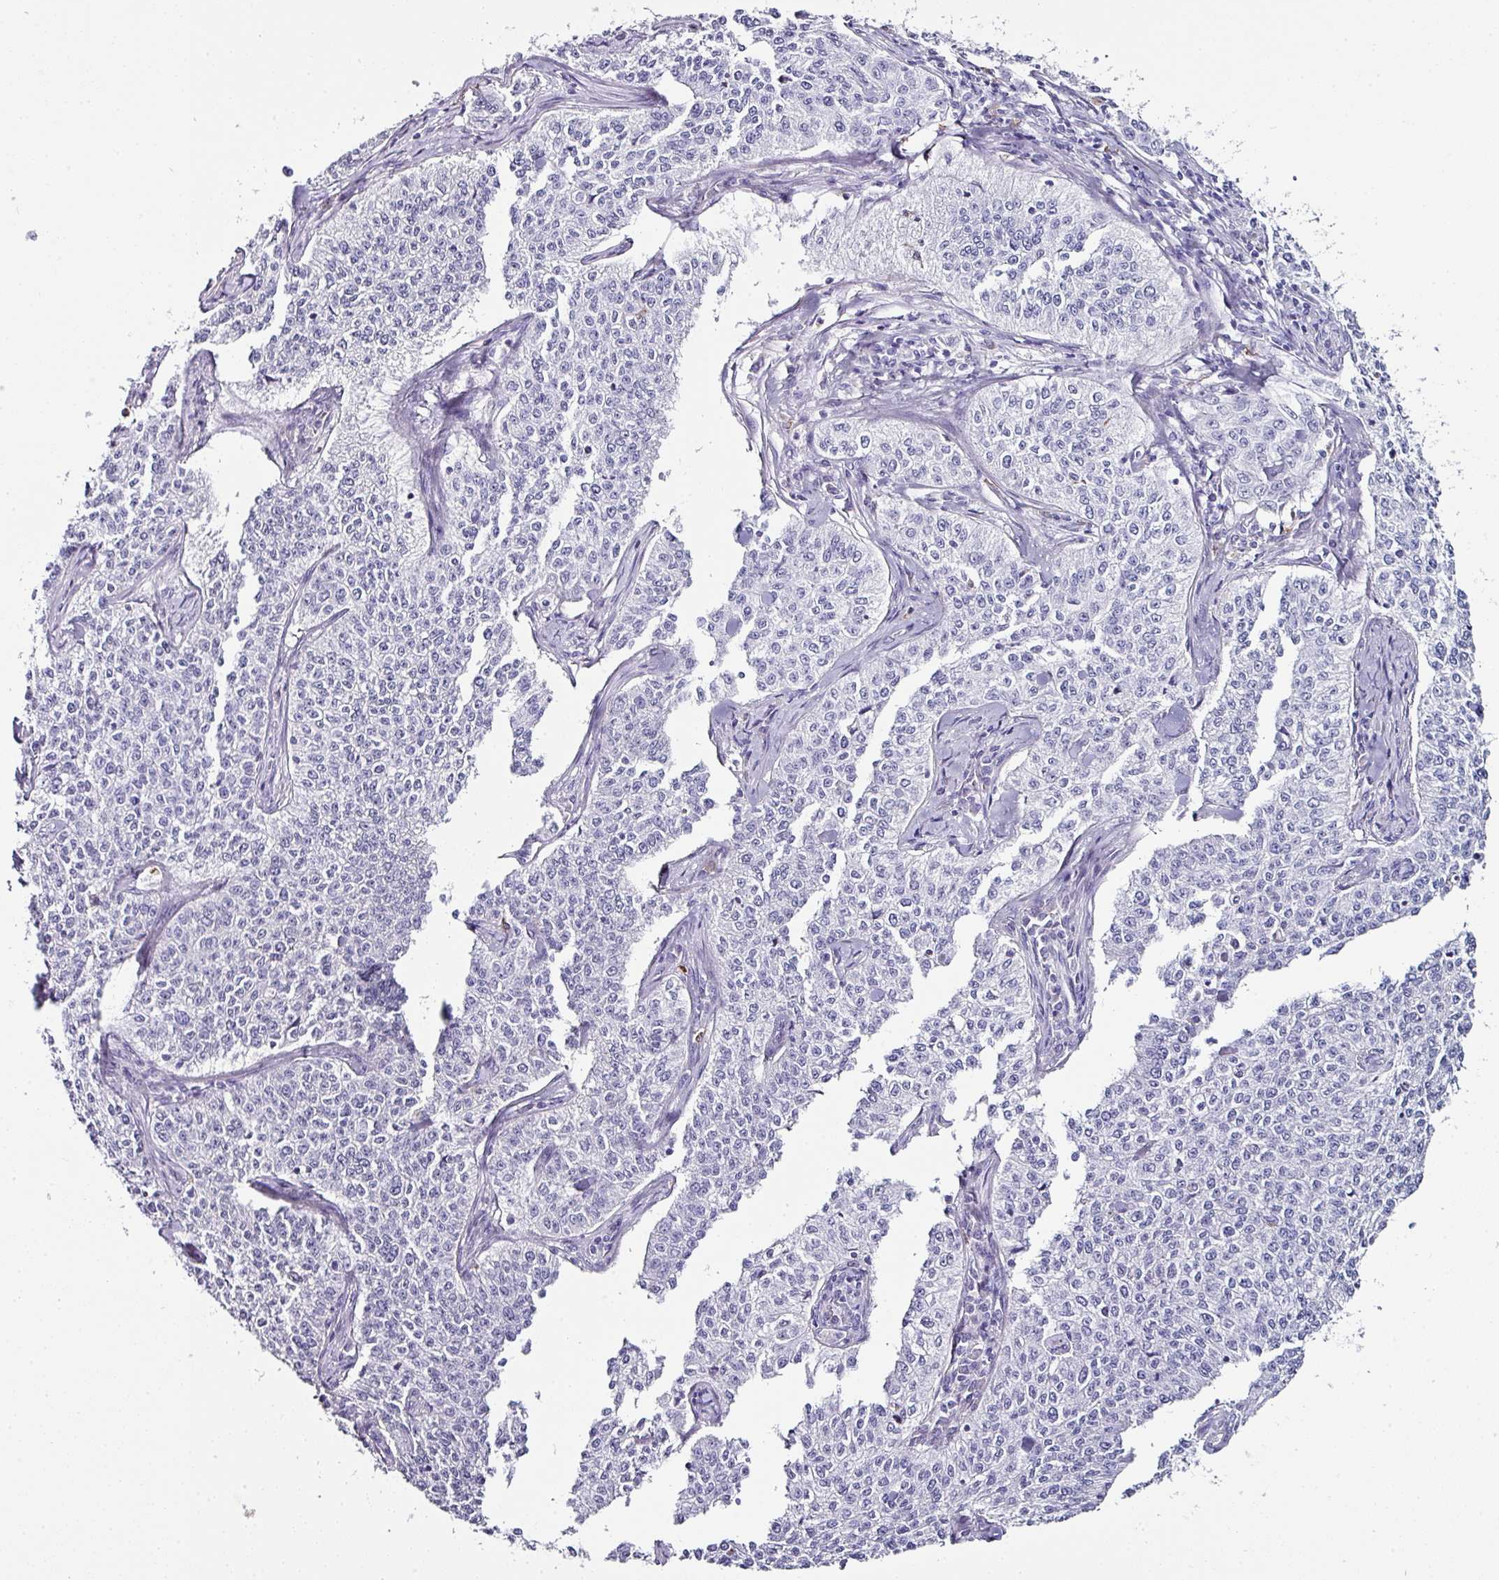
{"staining": {"intensity": "negative", "quantity": "none", "location": "none"}, "tissue": "cervical cancer", "cell_type": "Tumor cells", "image_type": "cancer", "snomed": [{"axis": "morphology", "description": "Squamous cell carcinoma, NOS"}, {"axis": "topography", "description": "Cervix"}], "caption": "Cervical squamous cell carcinoma was stained to show a protein in brown. There is no significant positivity in tumor cells.", "gene": "TMPRSS9", "patient": {"sex": "female", "age": 35}}